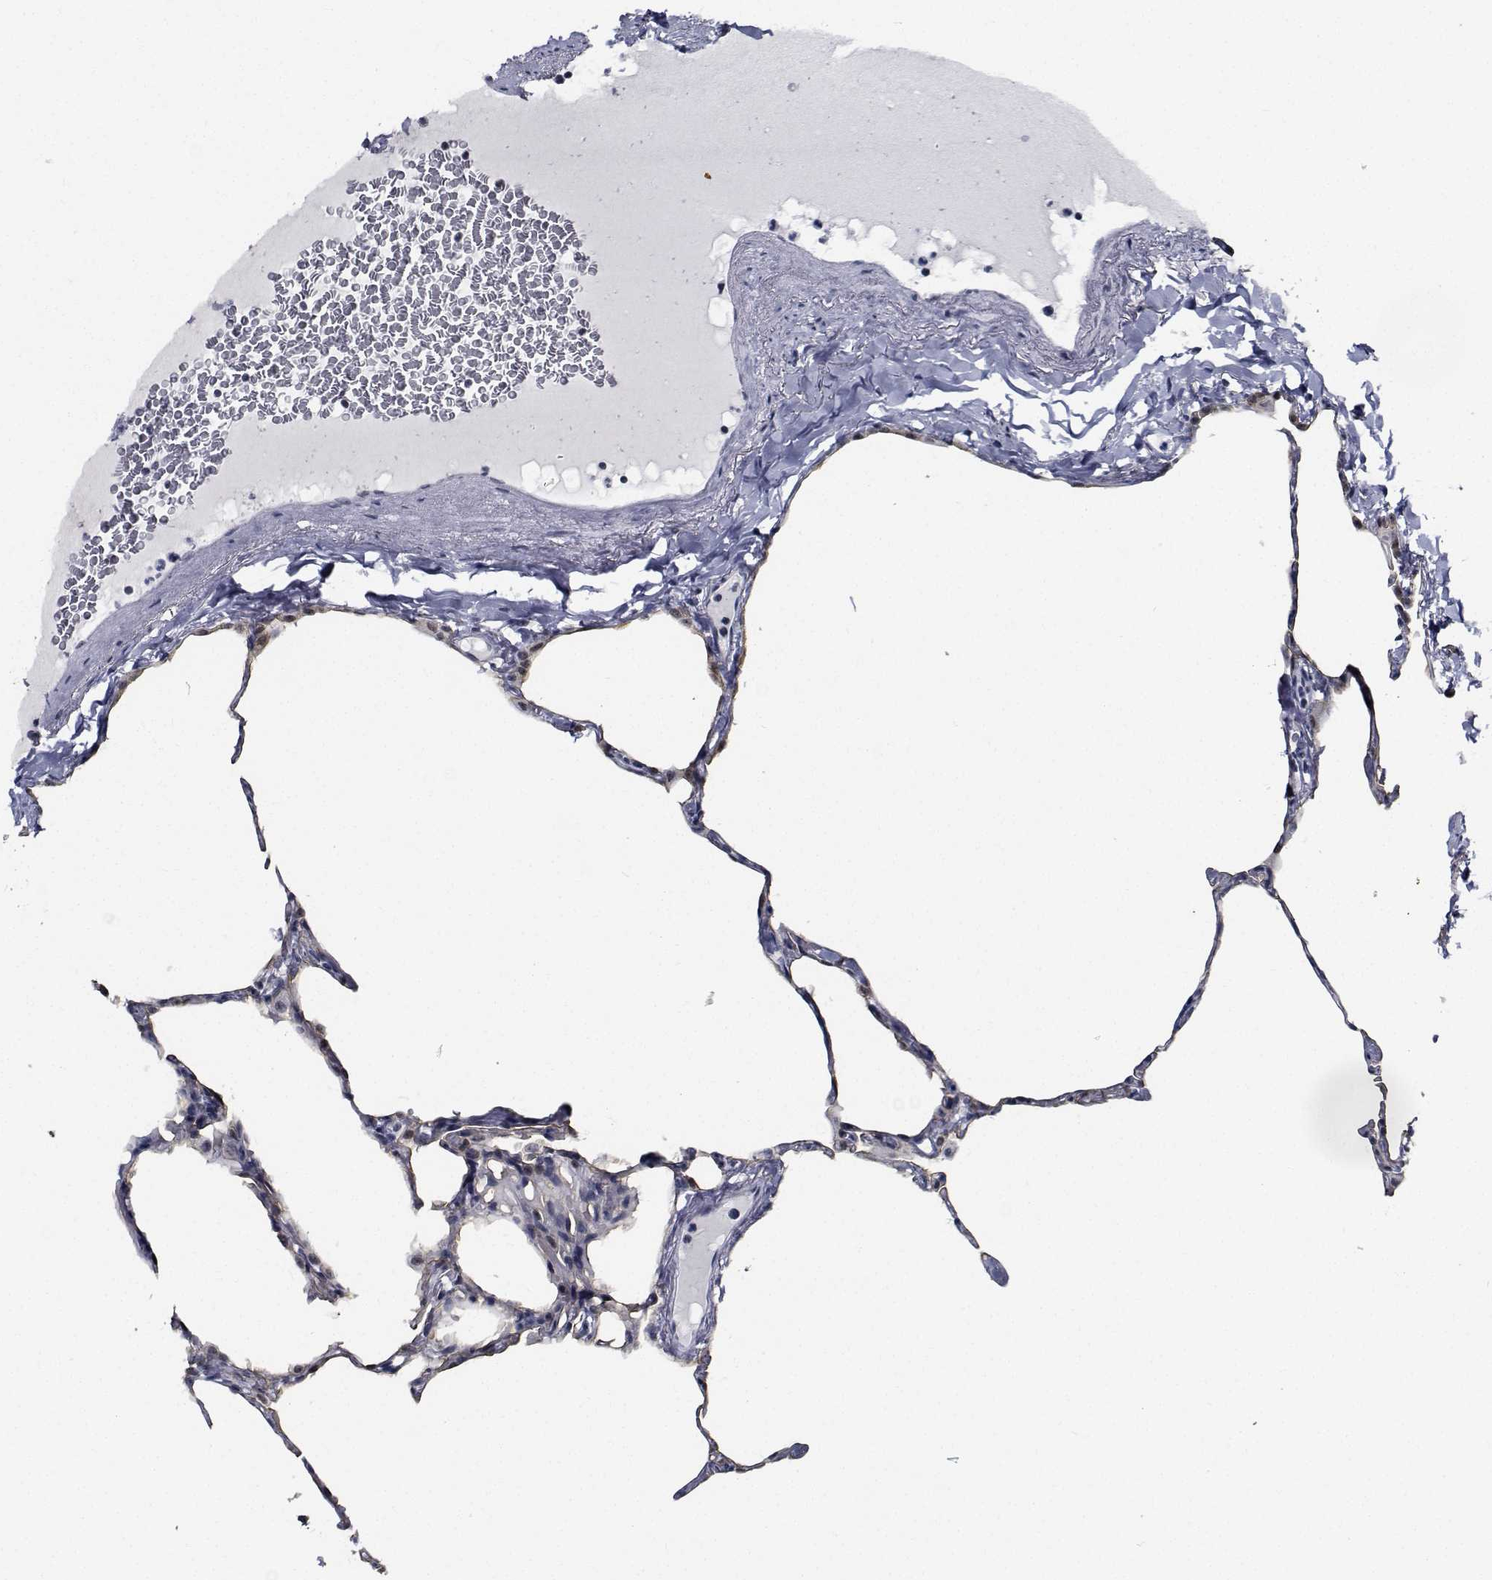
{"staining": {"intensity": "negative", "quantity": "none", "location": "none"}, "tissue": "lung", "cell_type": "Alveolar cells", "image_type": "normal", "snomed": [{"axis": "morphology", "description": "Normal tissue, NOS"}, {"axis": "topography", "description": "Lung"}], "caption": "Immunohistochemistry image of normal human lung stained for a protein (brown), which reveals no positivity in alveolar cells.", "gene": "NVL", "patient": {"sex": "male", "age": 65}}